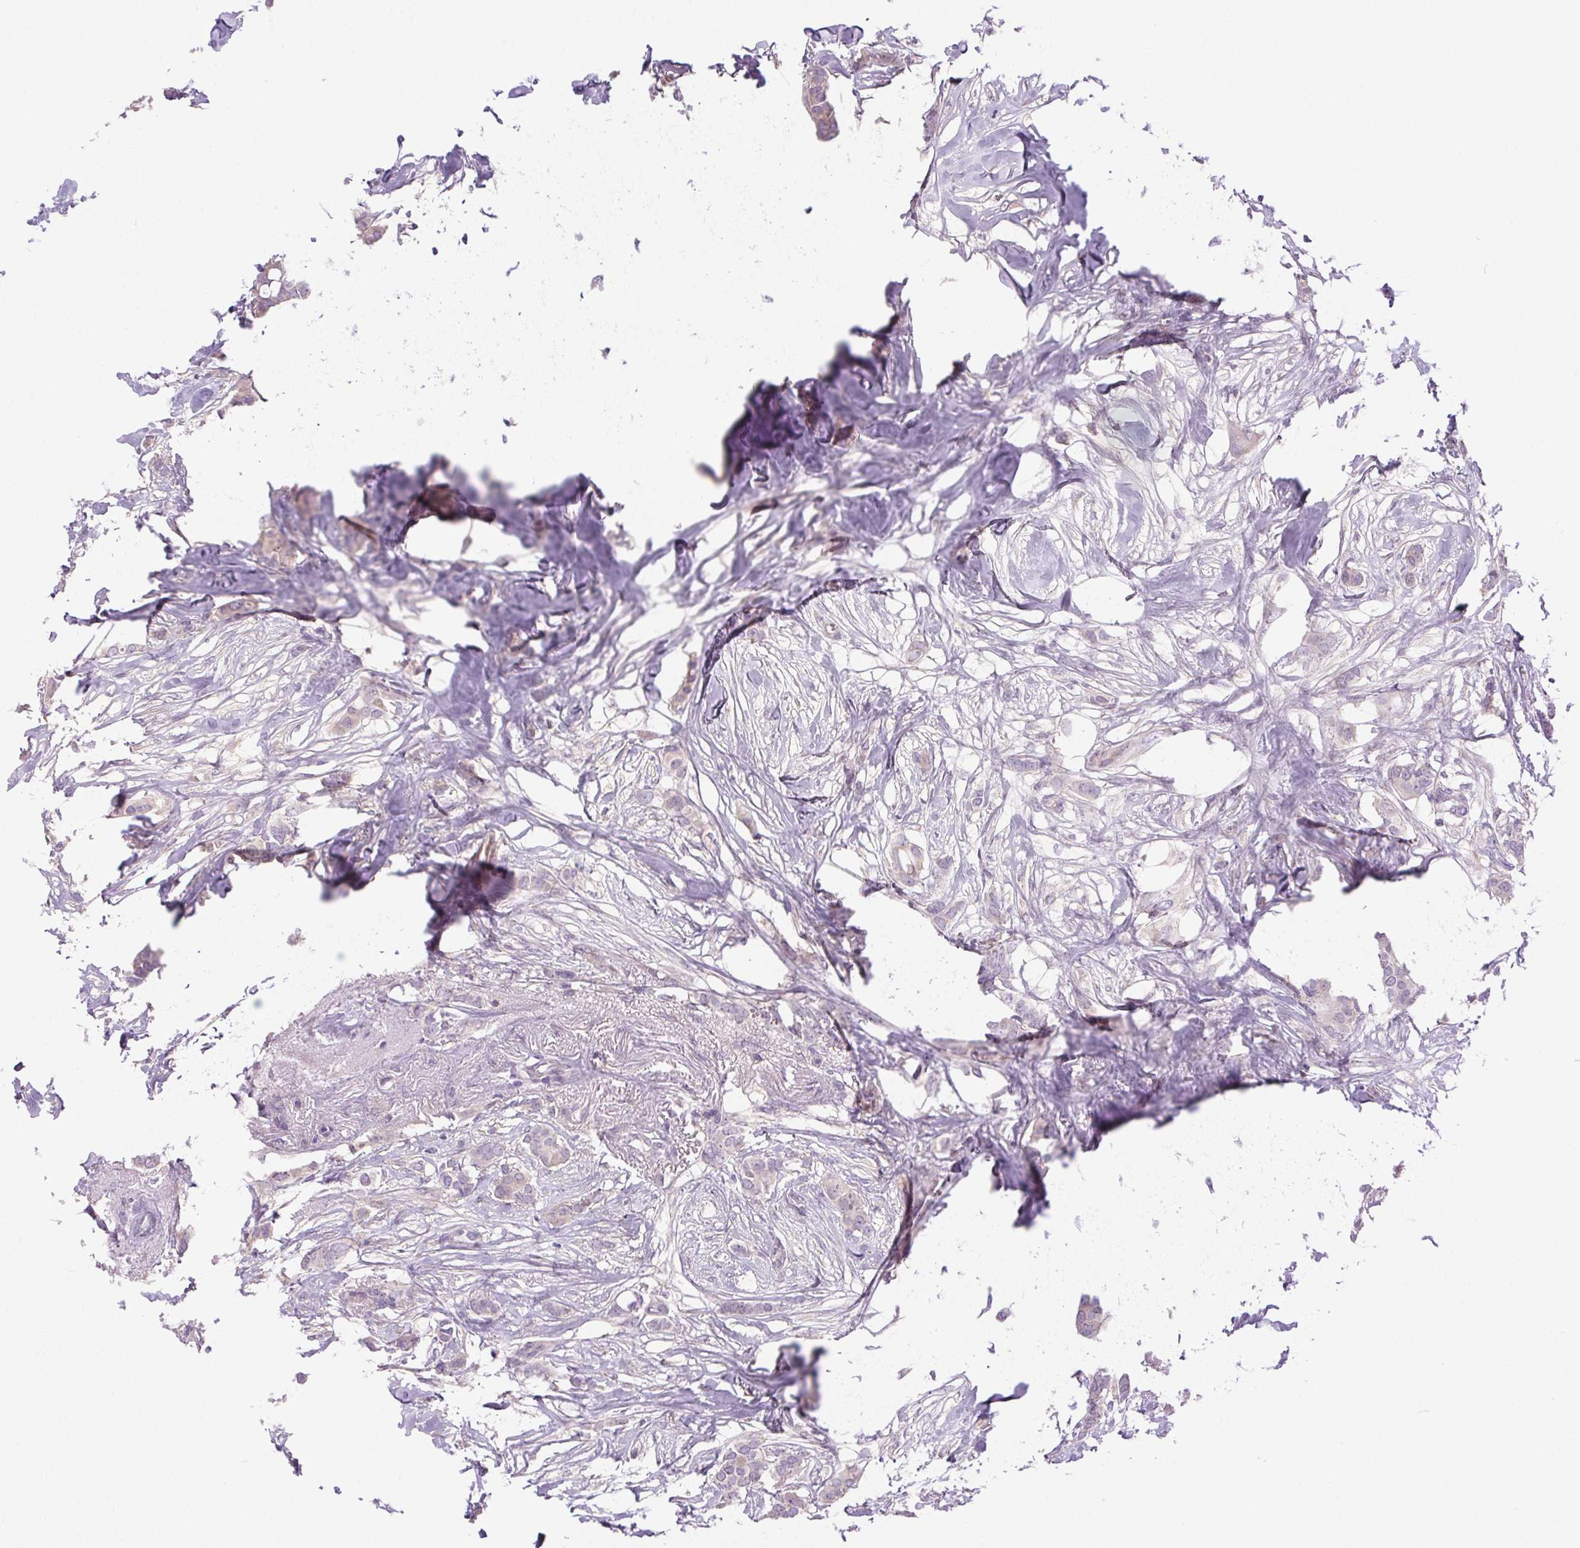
{"staining": {"intensity": "weak", "quantity": "<25%", "location": "cytoplasmic/membranous"}, "tissue": "breast cancer", "cell_type": "Tumor cells", "image_type": "cancer", "snomed": [{"axis": "morphology", "description": "Duct carcinoma"}, {"axis": "topography", "description": "Breast"}], "caption": "Tumor cells show no significant protein expression in breast cancer (intraductal carcinoma).", "gene": "SYT11", "patient": {"sex": "female", "age": 62}}